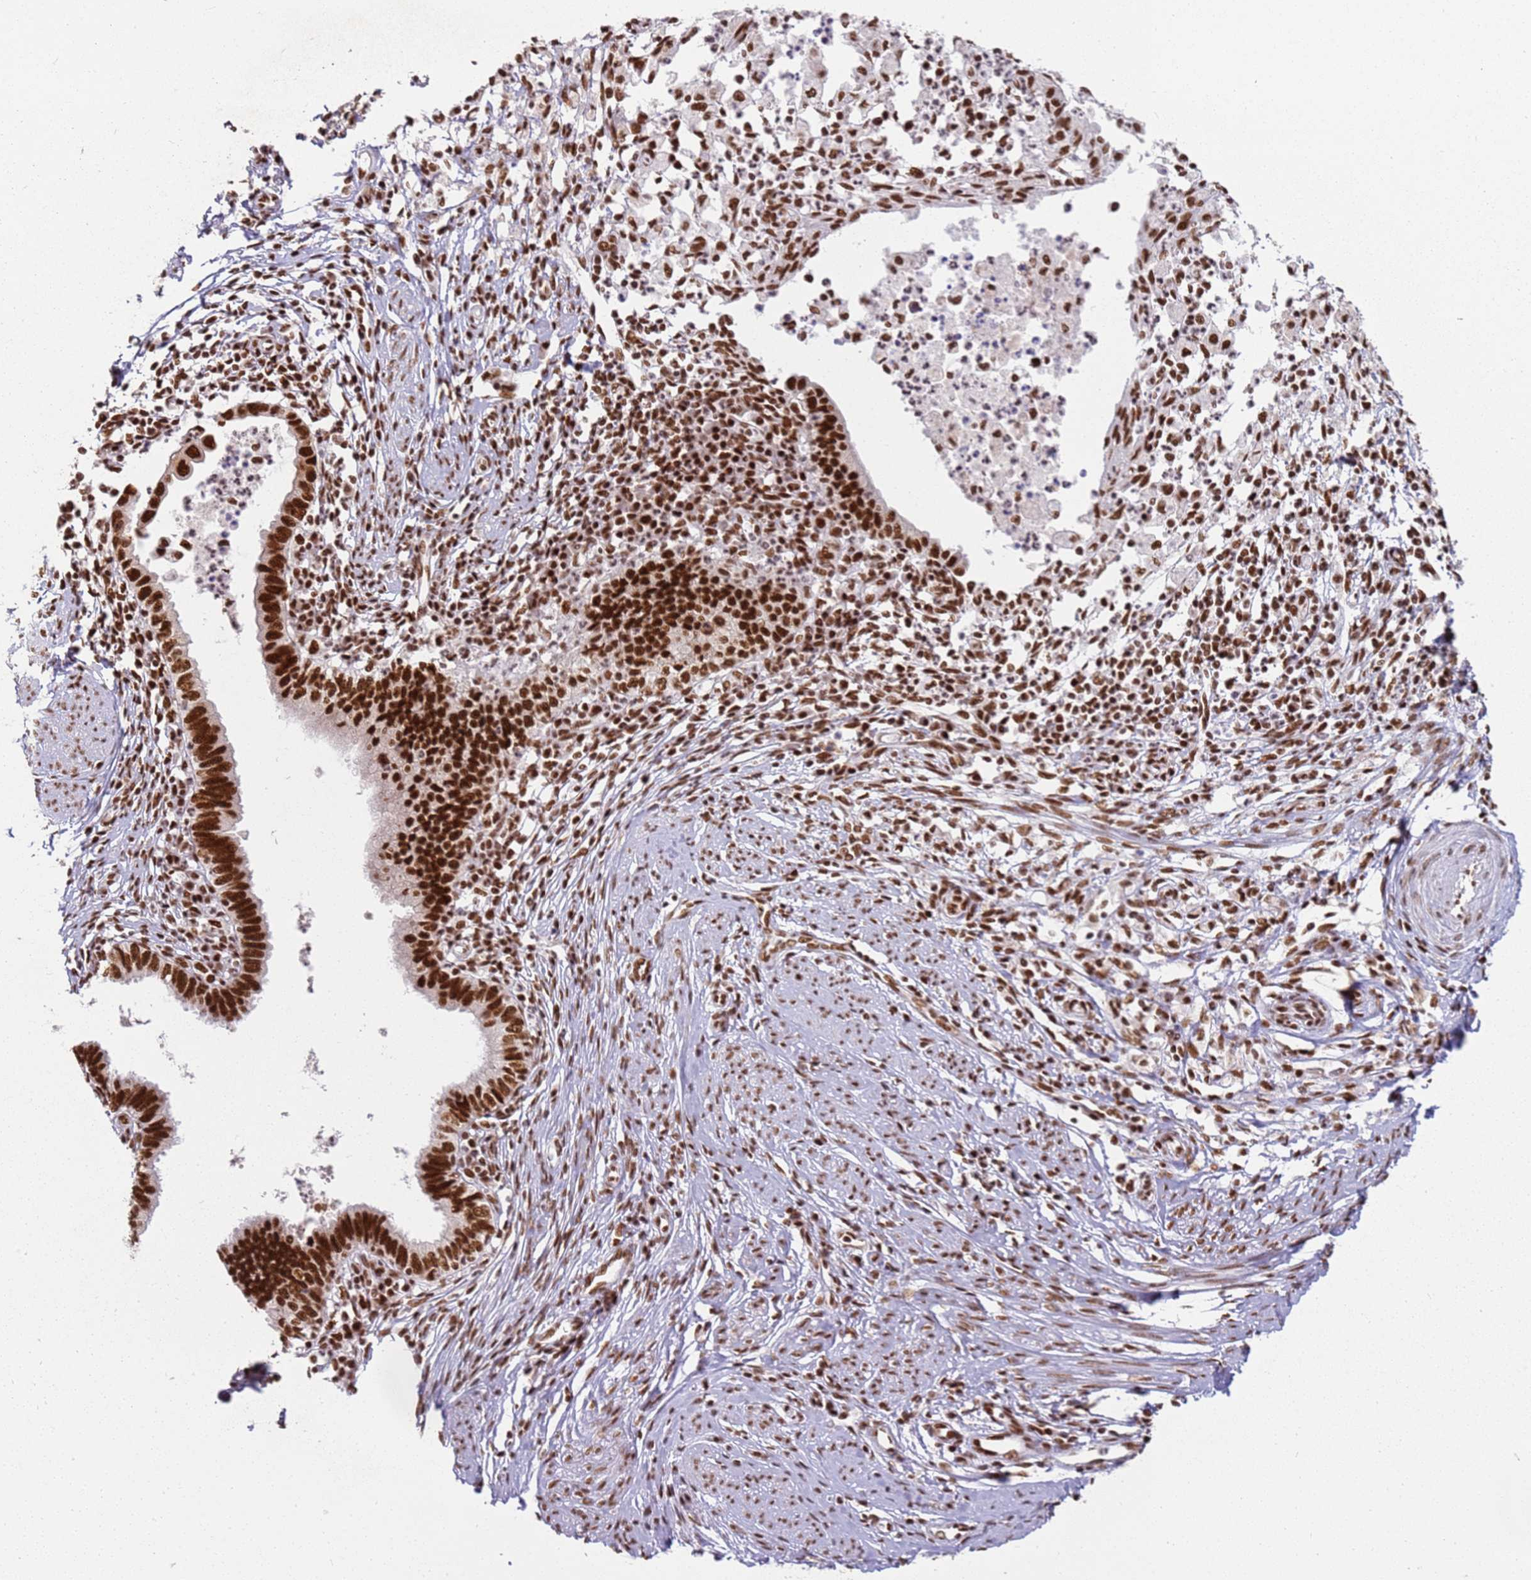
{"staining": {"intensity": "strong", "quantity": ">75%", "location": "nuclear"}, "tissue": "cervical cancer", "cell_type": "Tumor cells", "image_type": "cancer", "snomed": [{"axis": "morphology", "description": "Adenocarcinoma, NOS"}, {"axis": "topography", "description": "Cervix"}], "caption": "DAB (3,3'-diaminobenzidine) immunohistochemical staining of human cervical cancer demonstrates strong nuclear protein expression in about >75% of tumor cells. The protein is stained brown, and the nuclei are stained in blue (DAB (3,3'-diaminobenzidine) IHC with brightfield microscopy, high magnification).", "gene": "TENT4A", "patient": {"sex": "female", "age": 36}}